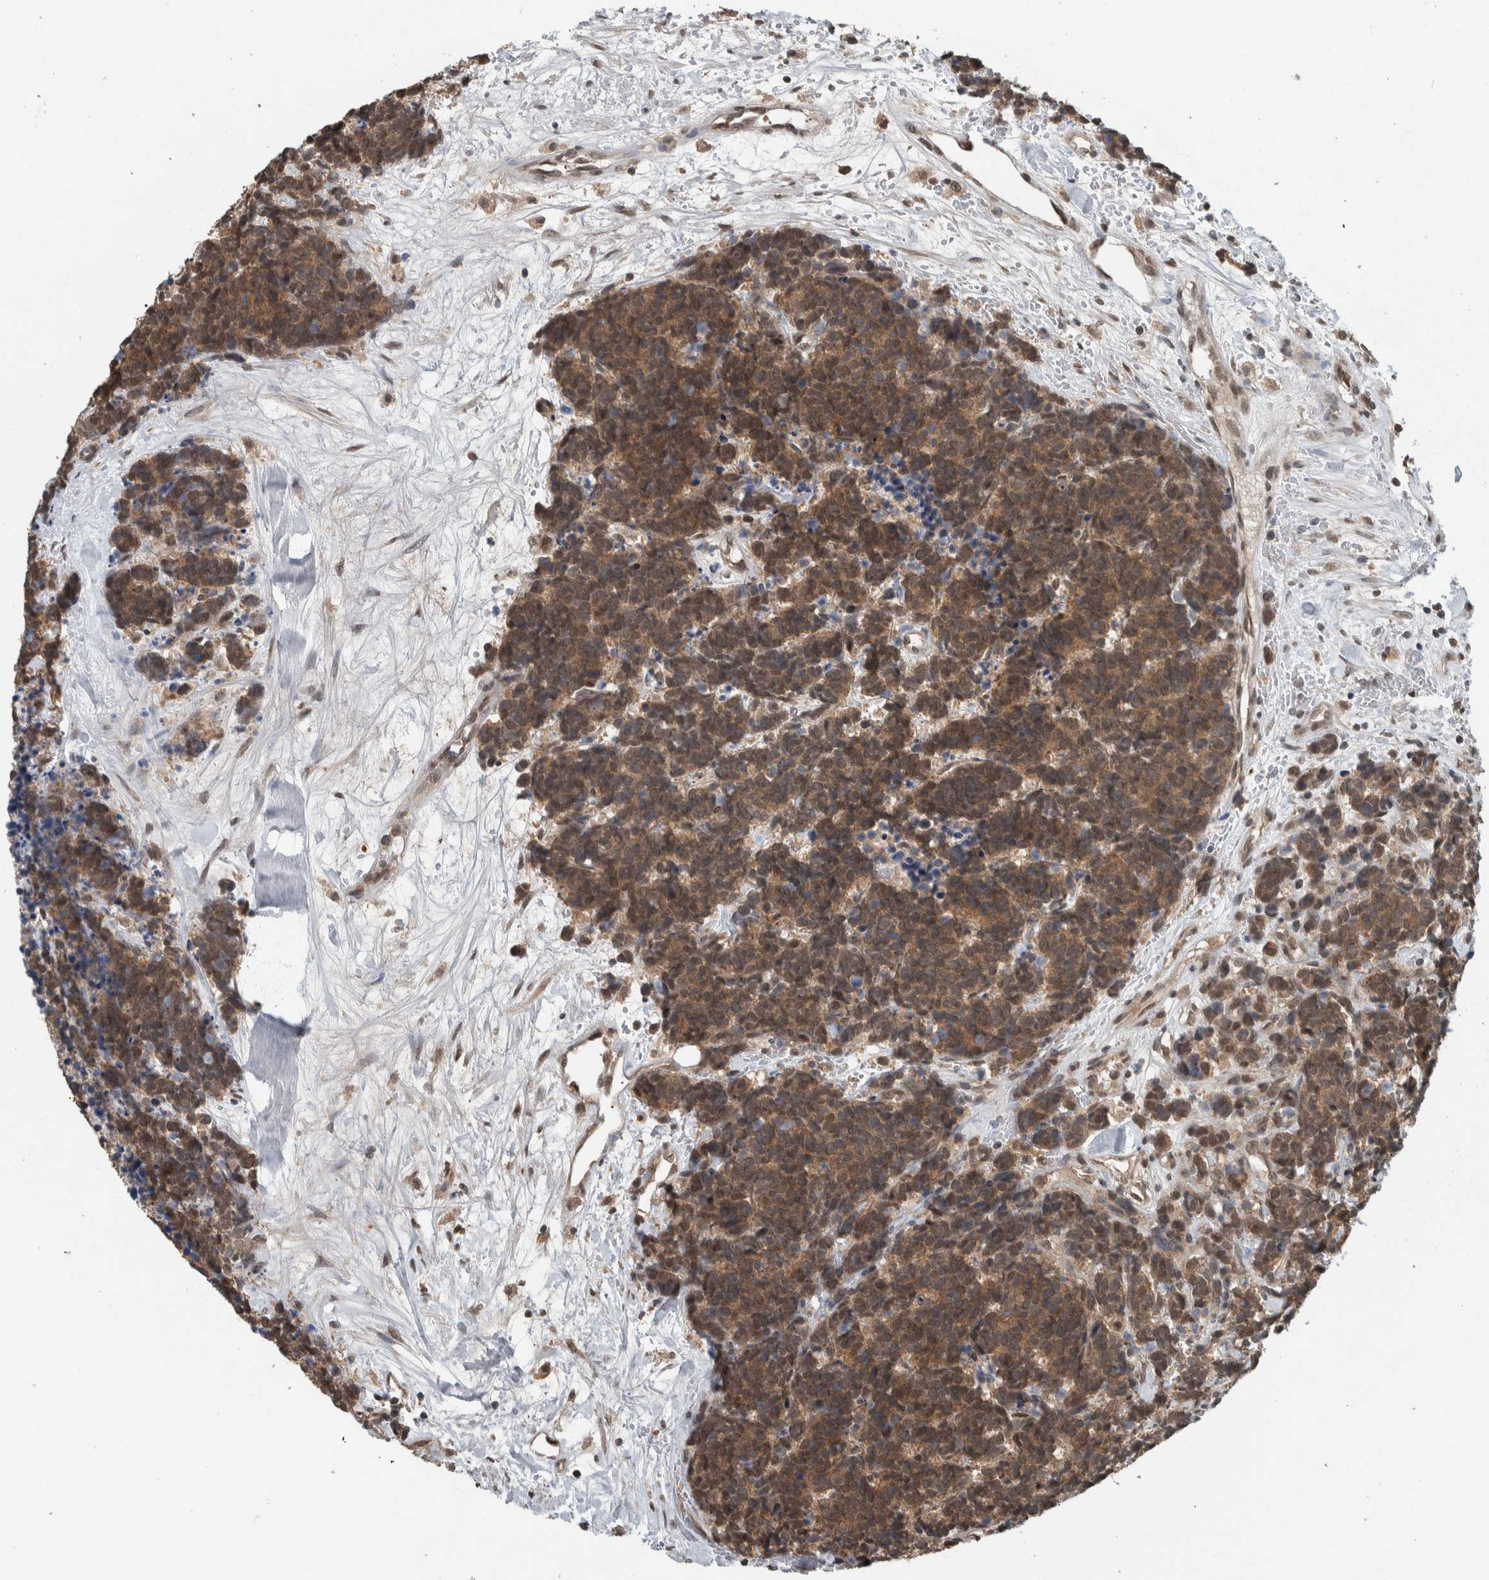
{"staining": {"intensity": "moderate", "quantity": ">75%", "location": "cytoplasmic/membranous,nuclear"}, "tissue": "carcinoid", "cell_type": "Tumor cells", "image_type": "cancer", "snomed": [{"axis": "morphology", "description": "Carcinoma, NOS"}, {"axis": "morphology", "description": "Carcinoid, malignant, NOS"}, {"axis": "topography", "description": "Urinary bladder"}], "caption": "High-magnification brightfield microscopy of carcinoid (malignant) stained with DAB (3,3'-diaminobenzidine) (brown) and counterstained with hematoxylin (blue). tumor cells exhibit moderate cytoplasmic/membranous and nuclear expression is identified in about>75% of cells. (brown staining indicates protein expression, while blue staining denotes nuclei).", "gene": "SPAG7", "patient": {"sex": "male", "age": 57}}